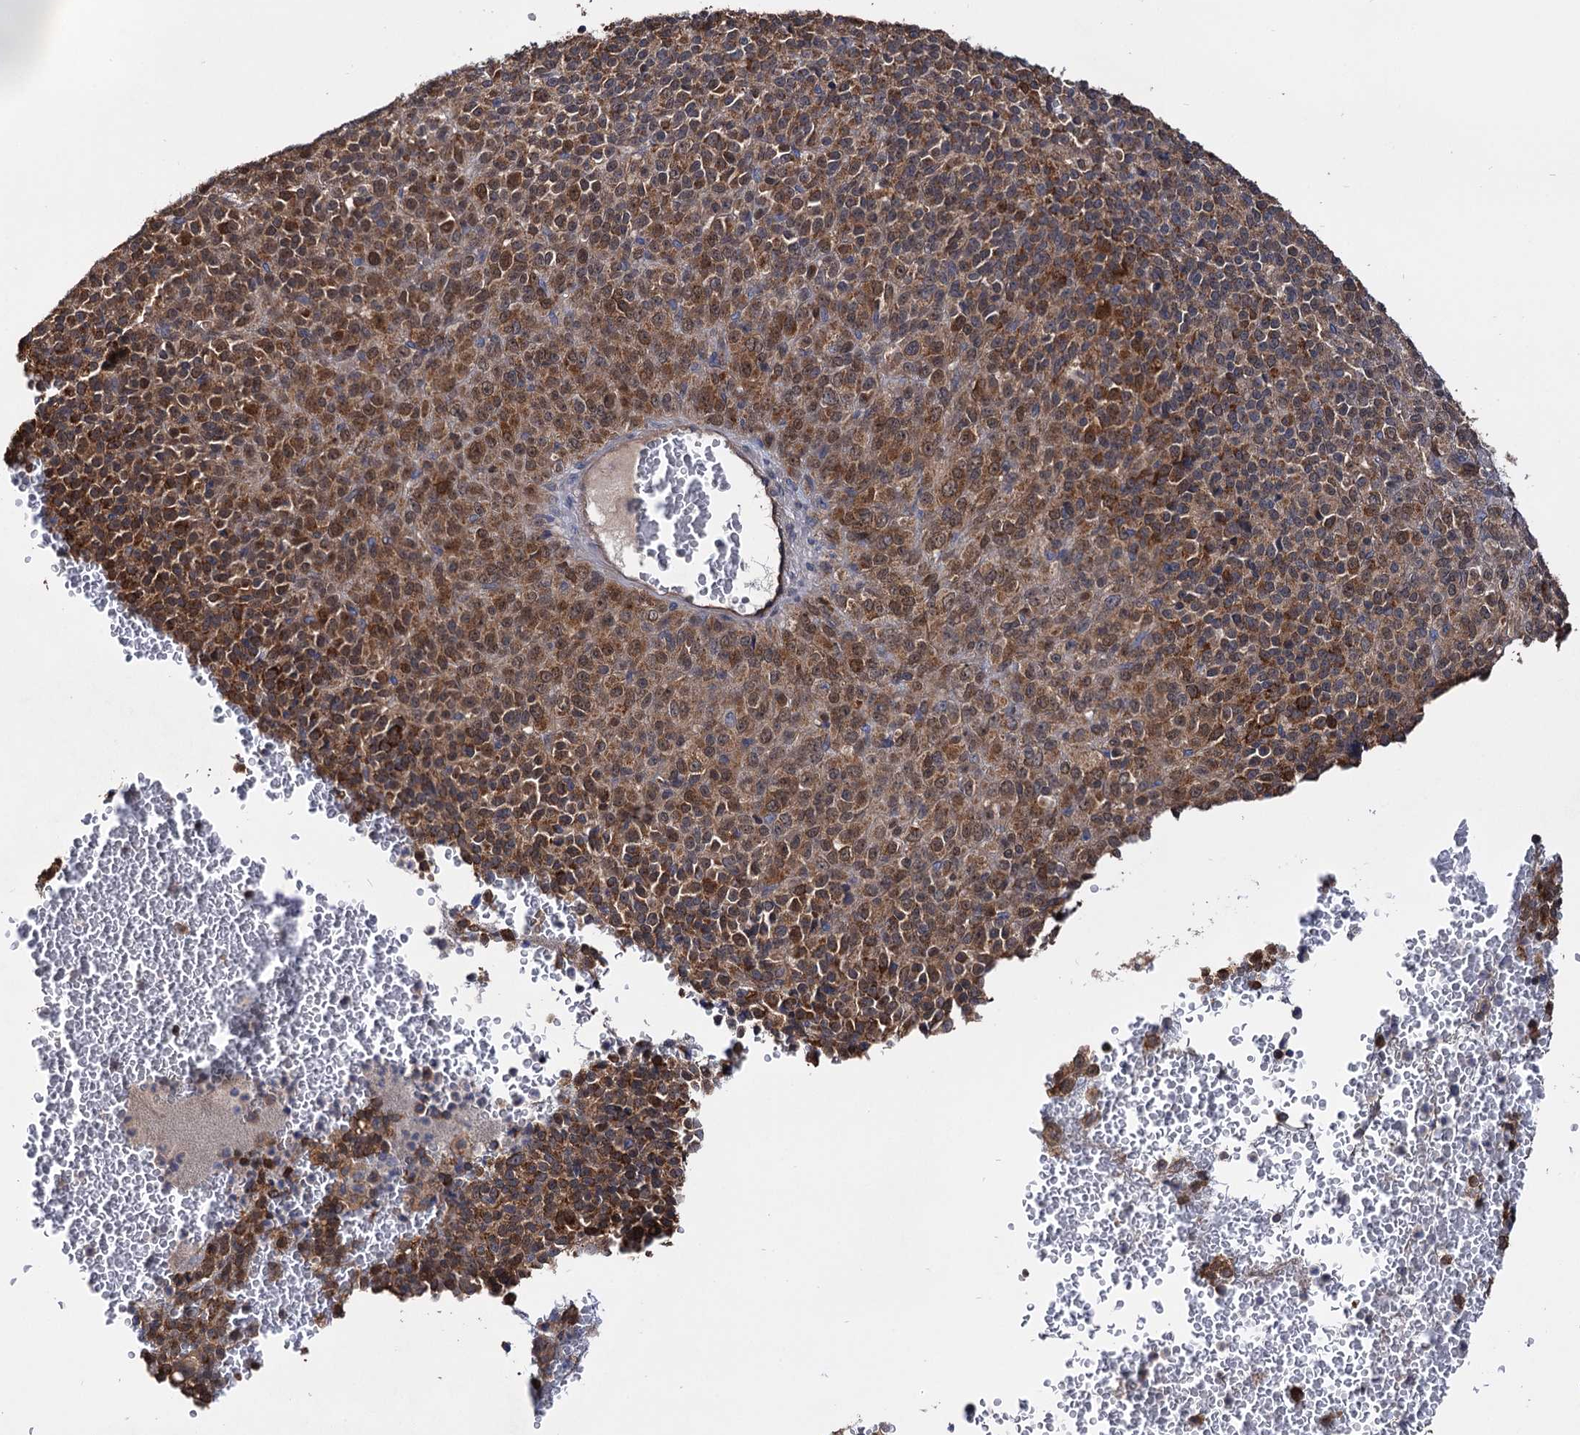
{"staining": {"intensity": "moderate", "quantity": ">75%", "location": "cytoplasmic/membranous"}, "tissue": "melanoma", "cell_type": "Tumor cells", "image_type": "cancer", "snomed": [{"axis": "morphology", "description": "Malignant melanoma, Metastatic site"}, {"axis": "topography", "description": "Brain"}], "caption": "Human malignant melanoma (metastatic site) stained with a brown dye exhibits moderate cytoplasmic/membranous positive positivity in approximately >75% of tumor cells.", "gene": "IDI1", "patient": {"sex": "female", "age": 56}}